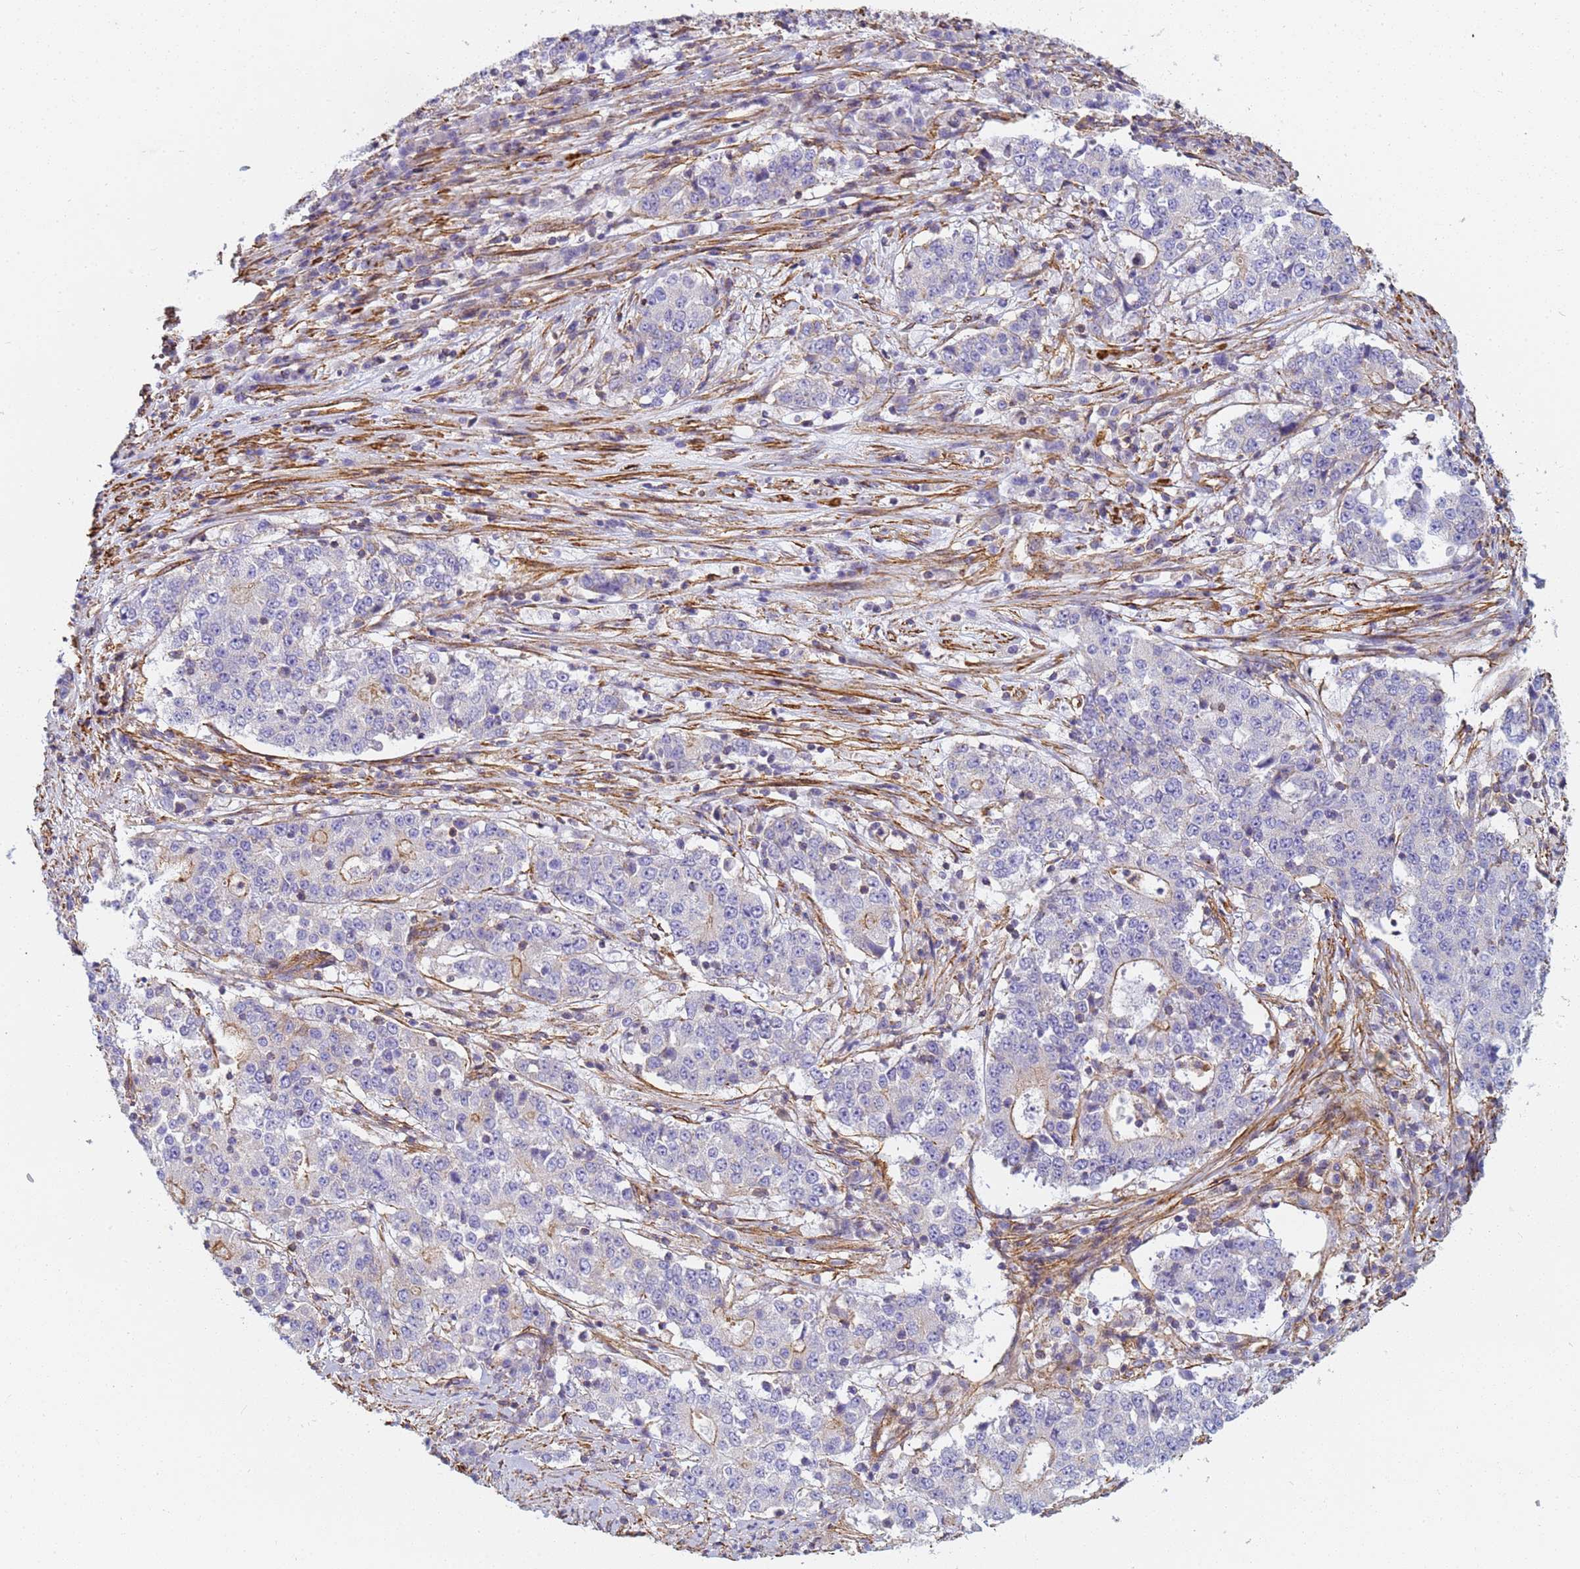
{"staining": {"intensity": "moderate", "quantity": "<25%", "location": "cytoplasmic/membranous"}, "tissue": "stomach cancer", "cell_type": "Tumor cells", "image_type": "cancer", "snomed": [{"axis": "morphology", "description": "Adenocarcinoma, NOS"}, {"axis": "topography", "description": "Stomach"}], "caption": "Protein expression by immunohistochemistry (IHC) demonstrates moderate cytoplasmic/membranous expression in approximately <25% of tumor cells in stomach cancer.", "gene": "TPM1", "patient": {"sex": "male", "age": 59}}